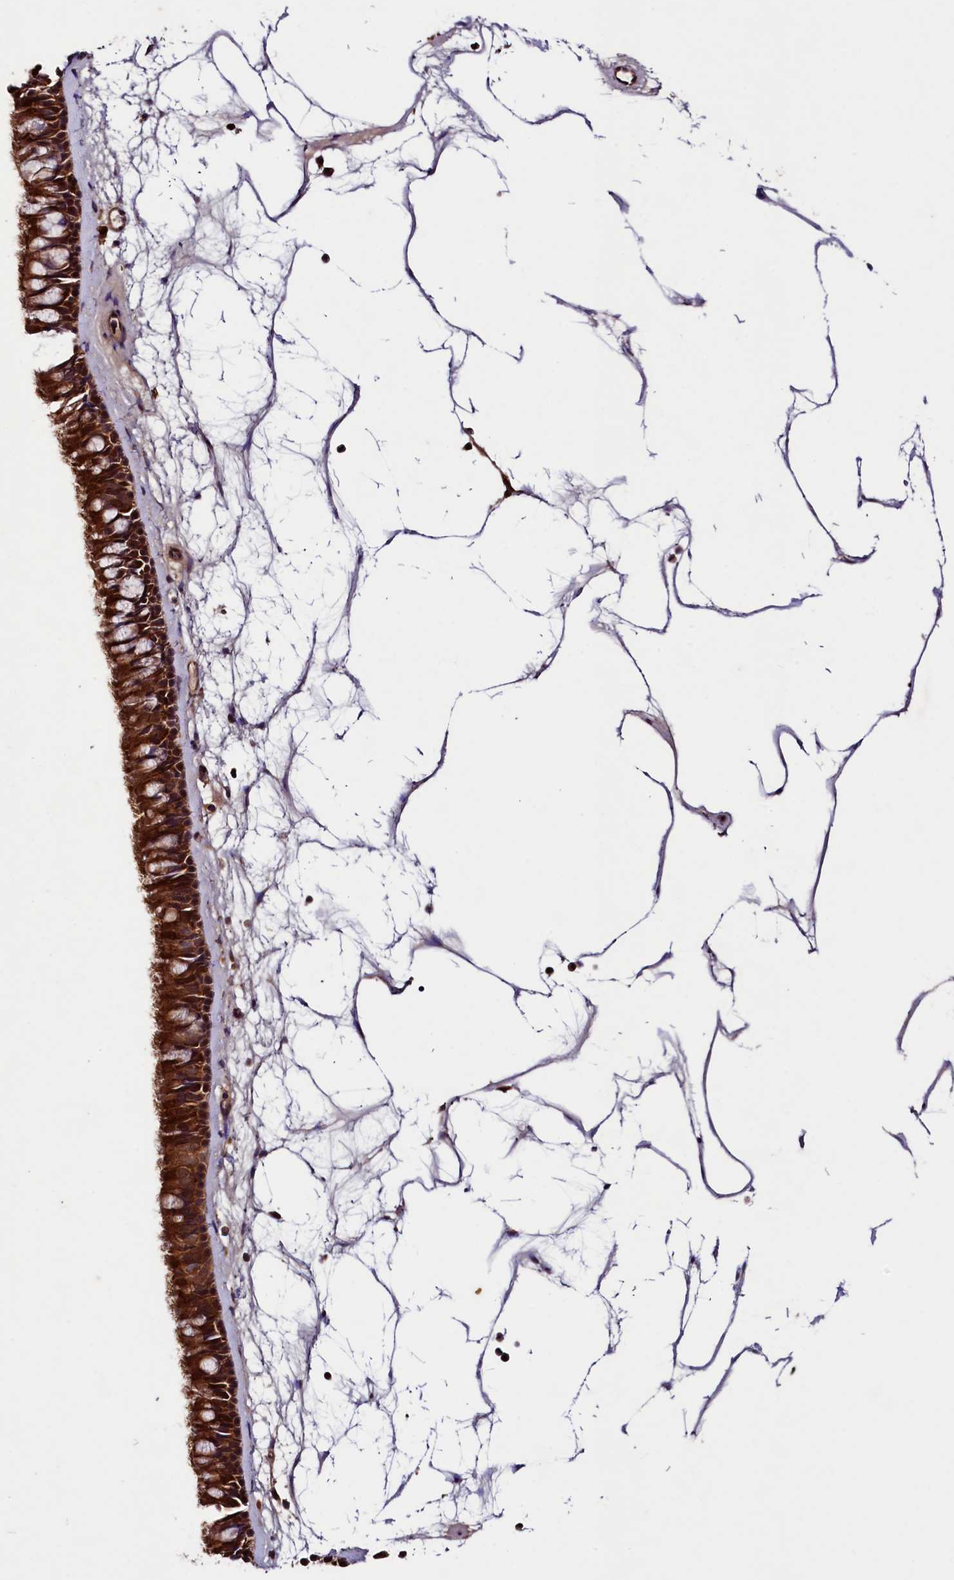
{"staining": {"intensity": "strong", "quantity": ">75%", "location": "cytoplasmic/membranous,nuclear"}, "tissue": "nasopharynx", "cell_type": "Respiratory epithelial cells", "image_type": "normal", "snomed": [{"axis": "morphology", "description": "Normal tissue, NOS"}, {"axis": "topography", "description": "Nasopharynx"}], "caption": "Immunohistochemical staining of benign human nasopharynx reveals strong cytoplasmic/membranous,nuclear protein staining in about >75% of respiratory epithelial cells. (DAB = brown stain, brightfield microscopy at high magnification).", "gene": "BLTP3B", "patient": {"sex": "male", "age": 64}}